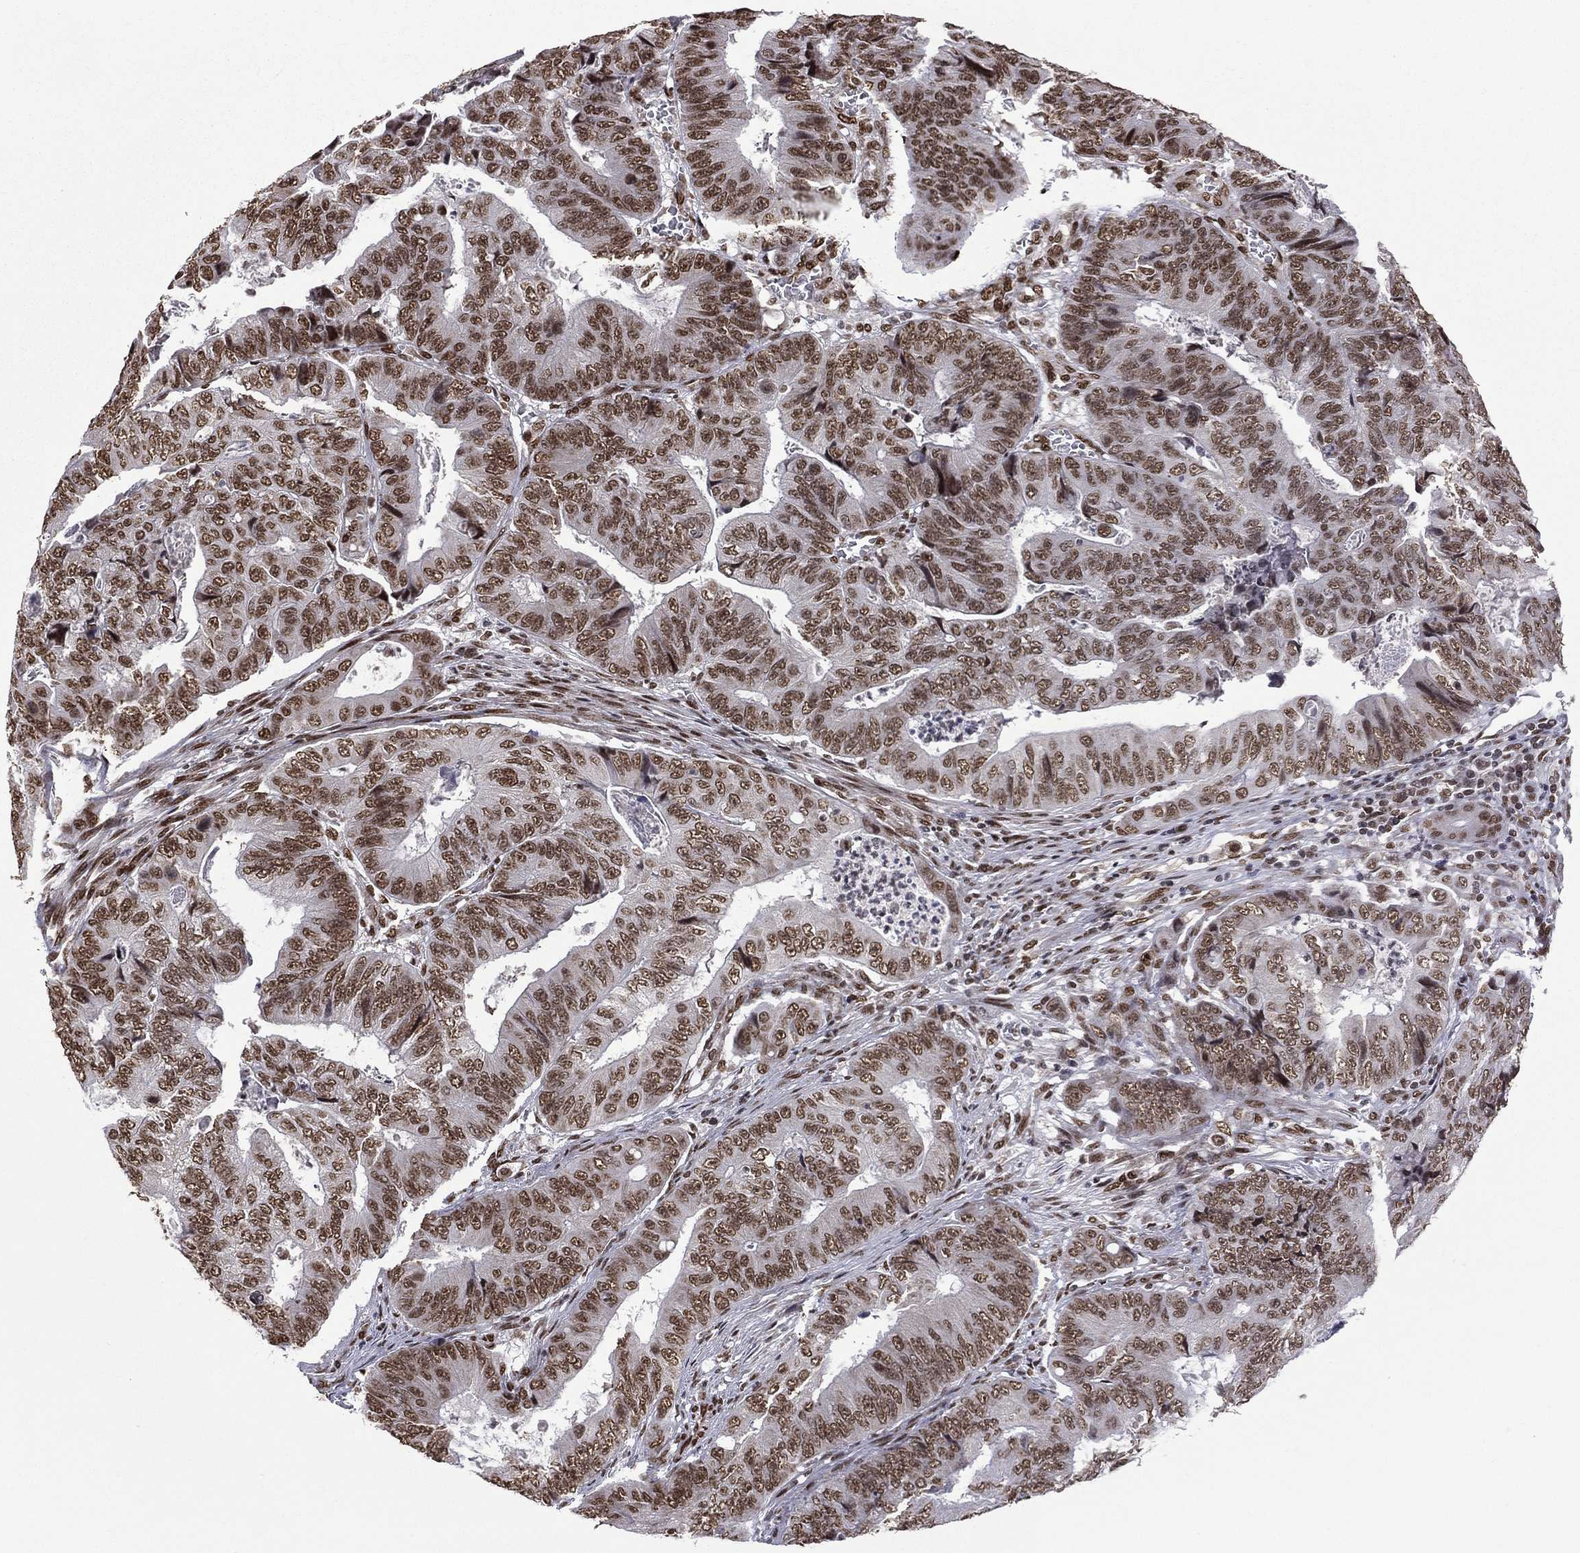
{"staining": {"intensity": "strong", "quantity": ">75%", "location": "nuclear"}, "tissue": "colorectal cancer", "cell_type": "Tumor cells", "image_type": "cancer", "snomed": [{"axis": "morphology", "description": "Adenocarcinoma, NOS"}, {"axis": "topography", "description": "Colon"}], "caption": "A brown stain highlights strong nuclear staining of a protein in colorectal adenocarcinoma tumor cells. (brown staining indicates protein expression, while blue staining denotes nuclei).", "gene": "C5orf24", "patient": {"sex": "female", "age": 48}}